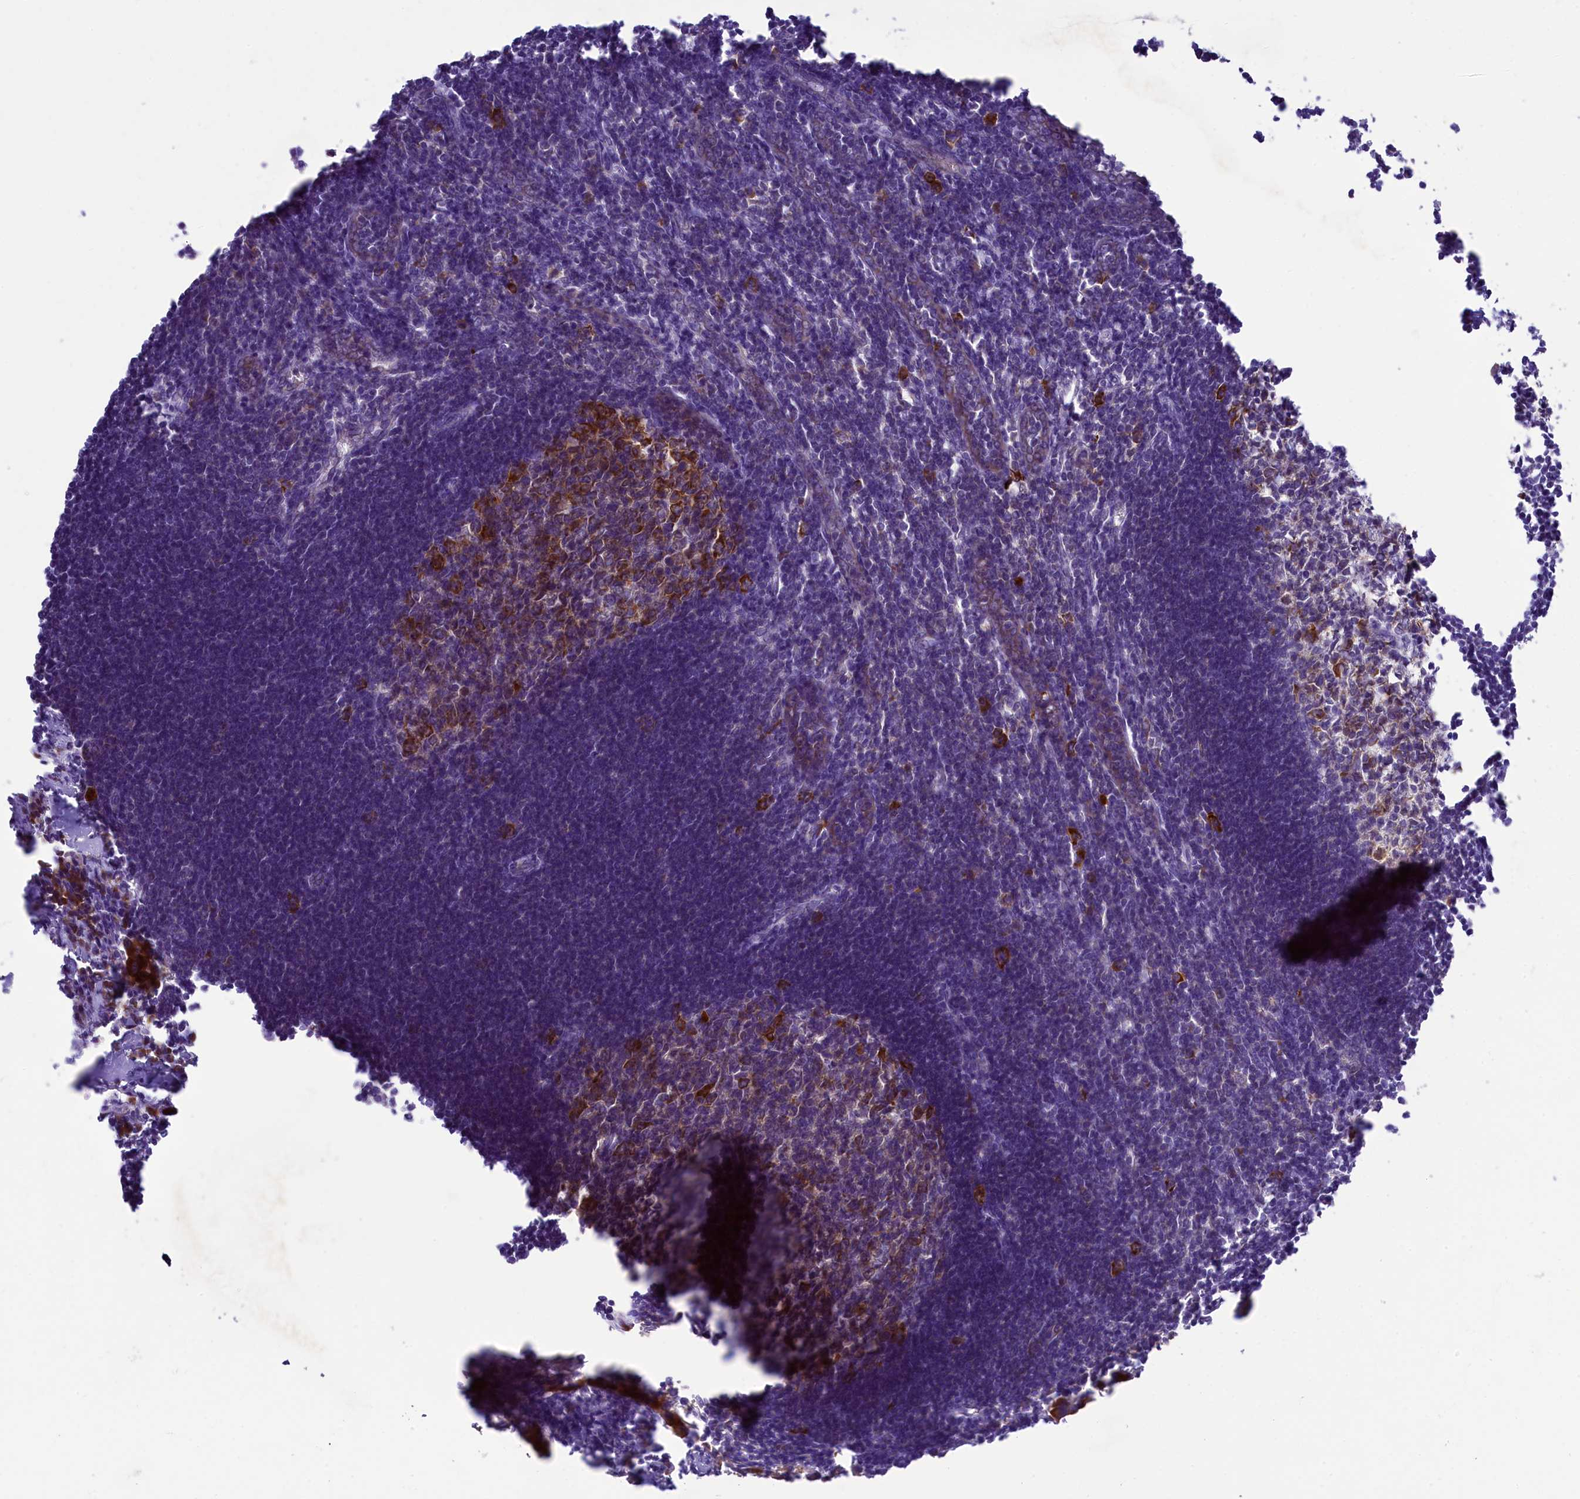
{"staining": {"intensity": "strong", "quantity": "<25%", "location": "cytoplasmic/membranous"}, "tissue": "lymph node", "cell_type": "Germinal center cells", "image_type": "normal", "snomed": [{"axis": "morphology", "description": "Normal tissue, NOS"}, {"axis": "morphology", "description": "Malignant melanoma, Metastatic site"}, {"axis": "topography", "description": "Lymph node"}], "caption": "Benign lymph node was stained to show a protein in brown. There is medium levels of strong cytoplasmic/membranous positivity in approximately <25% of germinal center cells.", "gene": "LARP4", "patient": {"sex": "male", "age": 41}}